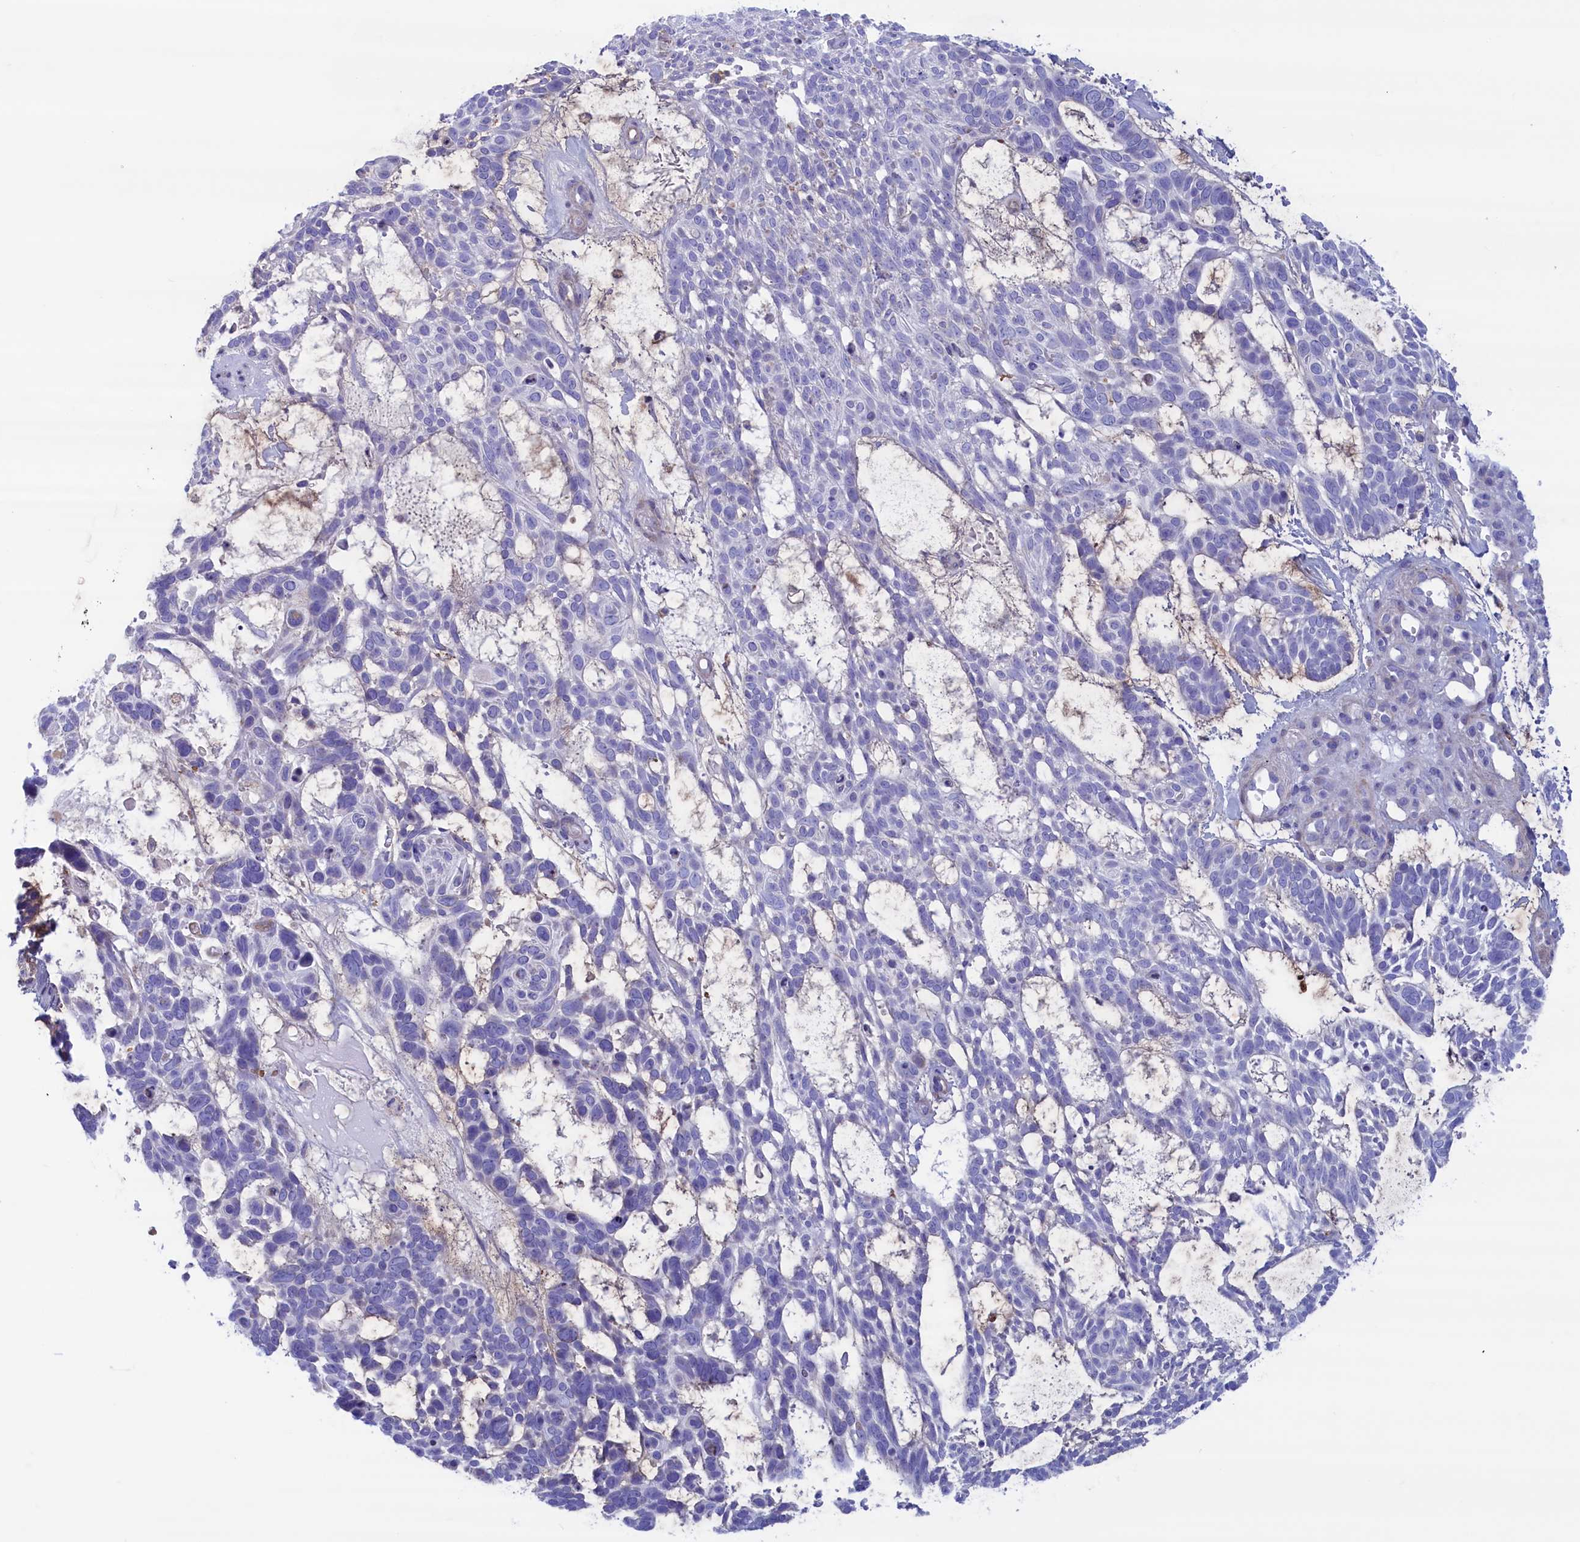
{"staining": {"intensity": "negative", "quantity": "none", "location": "none"}, "tissue": "skin cancer", "cell_type": "Tumor cells", "image_type": "cancer", "snomed": [{"axis": "morphology", "description": "Basal cell carcinoma"}, {"axis": "topography", "description": "Skin"}], "caption": "High power microscopy image of an IHC micrograph of basal cell carcinoma (skin), revealing no significant staining in tumor cells.", "gene": "MPV17L2", "patient": {"sex": "male", "age": 88}}